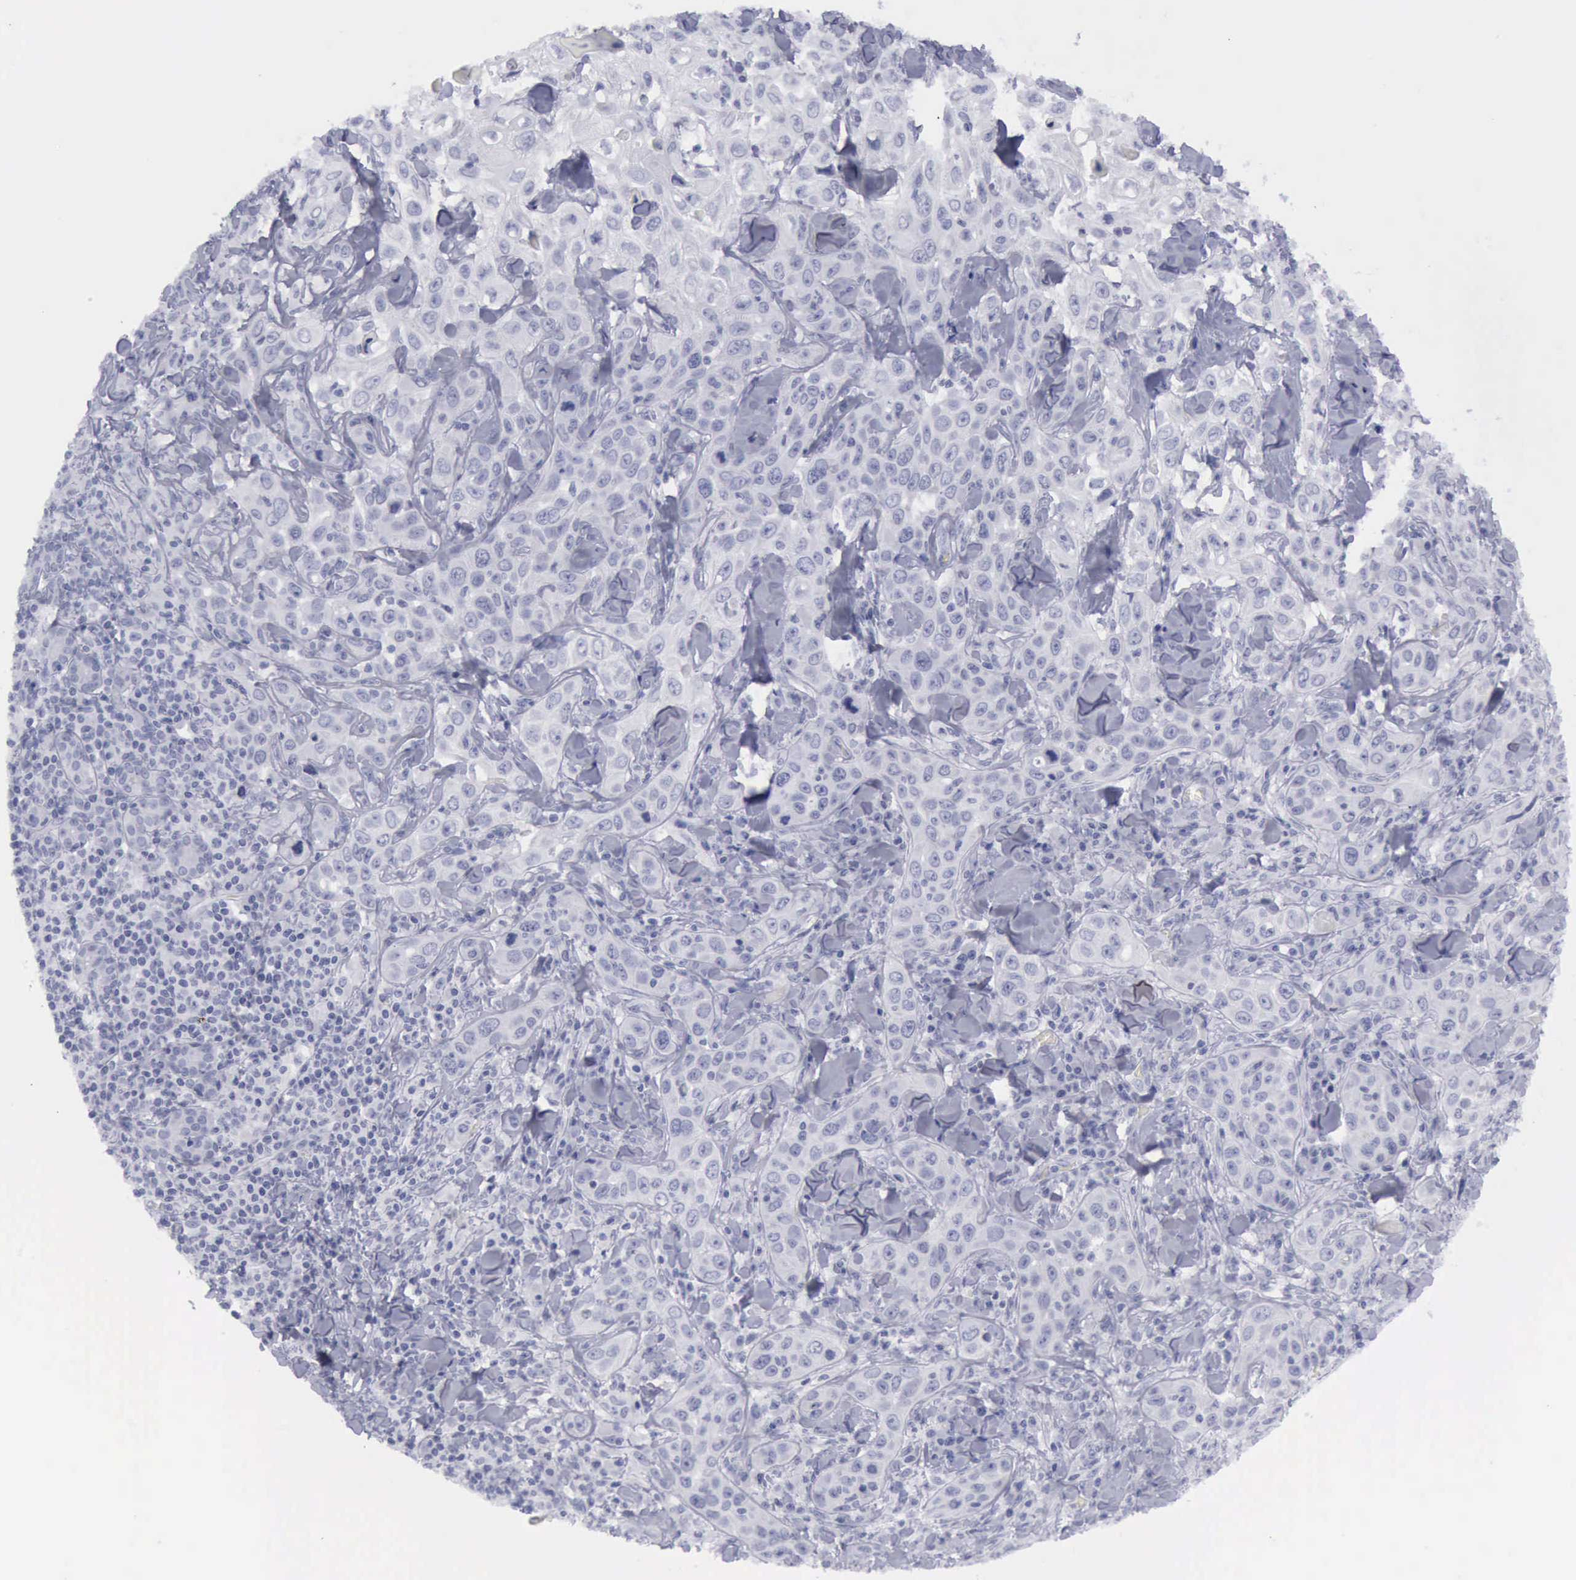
{"staining": {"intensity": "negative", "quantity": "none", "location": "none"}, "tissue": "skin cancer", "cell_type": "Tumor cells", "image_type": "cancer", "snomed": [{"axis": "morphology", "description": "Squamous cell carcinoma, NOS"}, {"axis": "topography", "description": "Skin"}], "caption": "IHC micrograph of skin cancer (squamous cell carcinoma) stained for a protein (brown), which shows no expression in tumor cells.", "gene": "KRT13", "patient": {"sex": "male", "age": 84}}